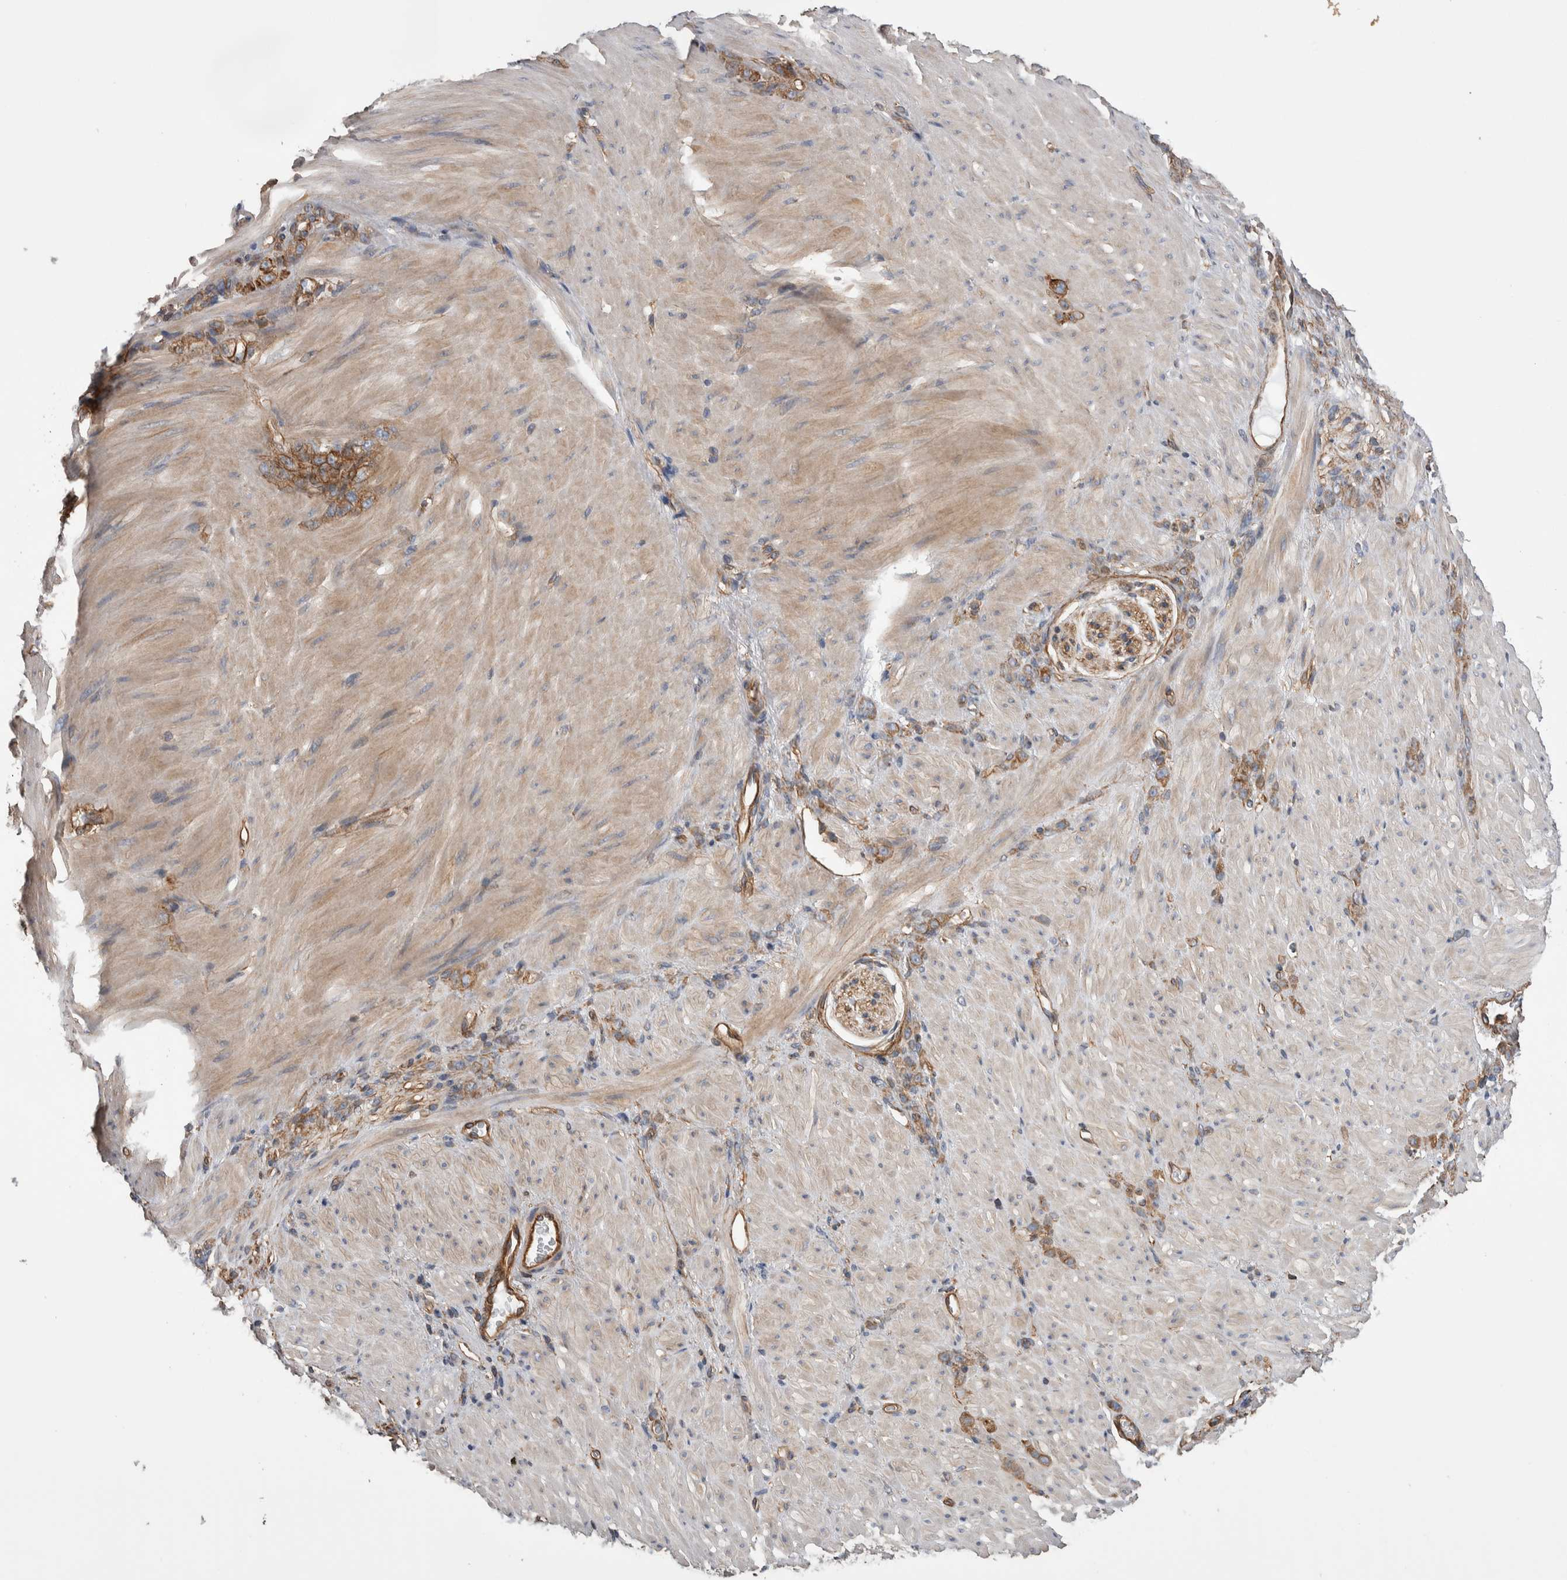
{"staining": {"intensity": "moderate", "quantity": ">75%", "location": "cytoplasmic/membranous"}, "tissue": "stomach cancer", "cell_type": "Tumor cells", "image_type": "cancer", "snomed": [{"axis": "morphology", "description": "Normal tissue, NOS"}, {"axis": "morphology", "description": "Adenocarcinoma, NOS"}, {"axis": "topography", "description": "Stomach"}], "caption": "This is a micrograph of immunohistochemistry staining of stomach cancer (adenocarcinoma), which shows moderate staining in the cytoplasmic/membranous of tumor cells.", "gene": "KIF12", "patient": {"sex": "male", "age": 82}}